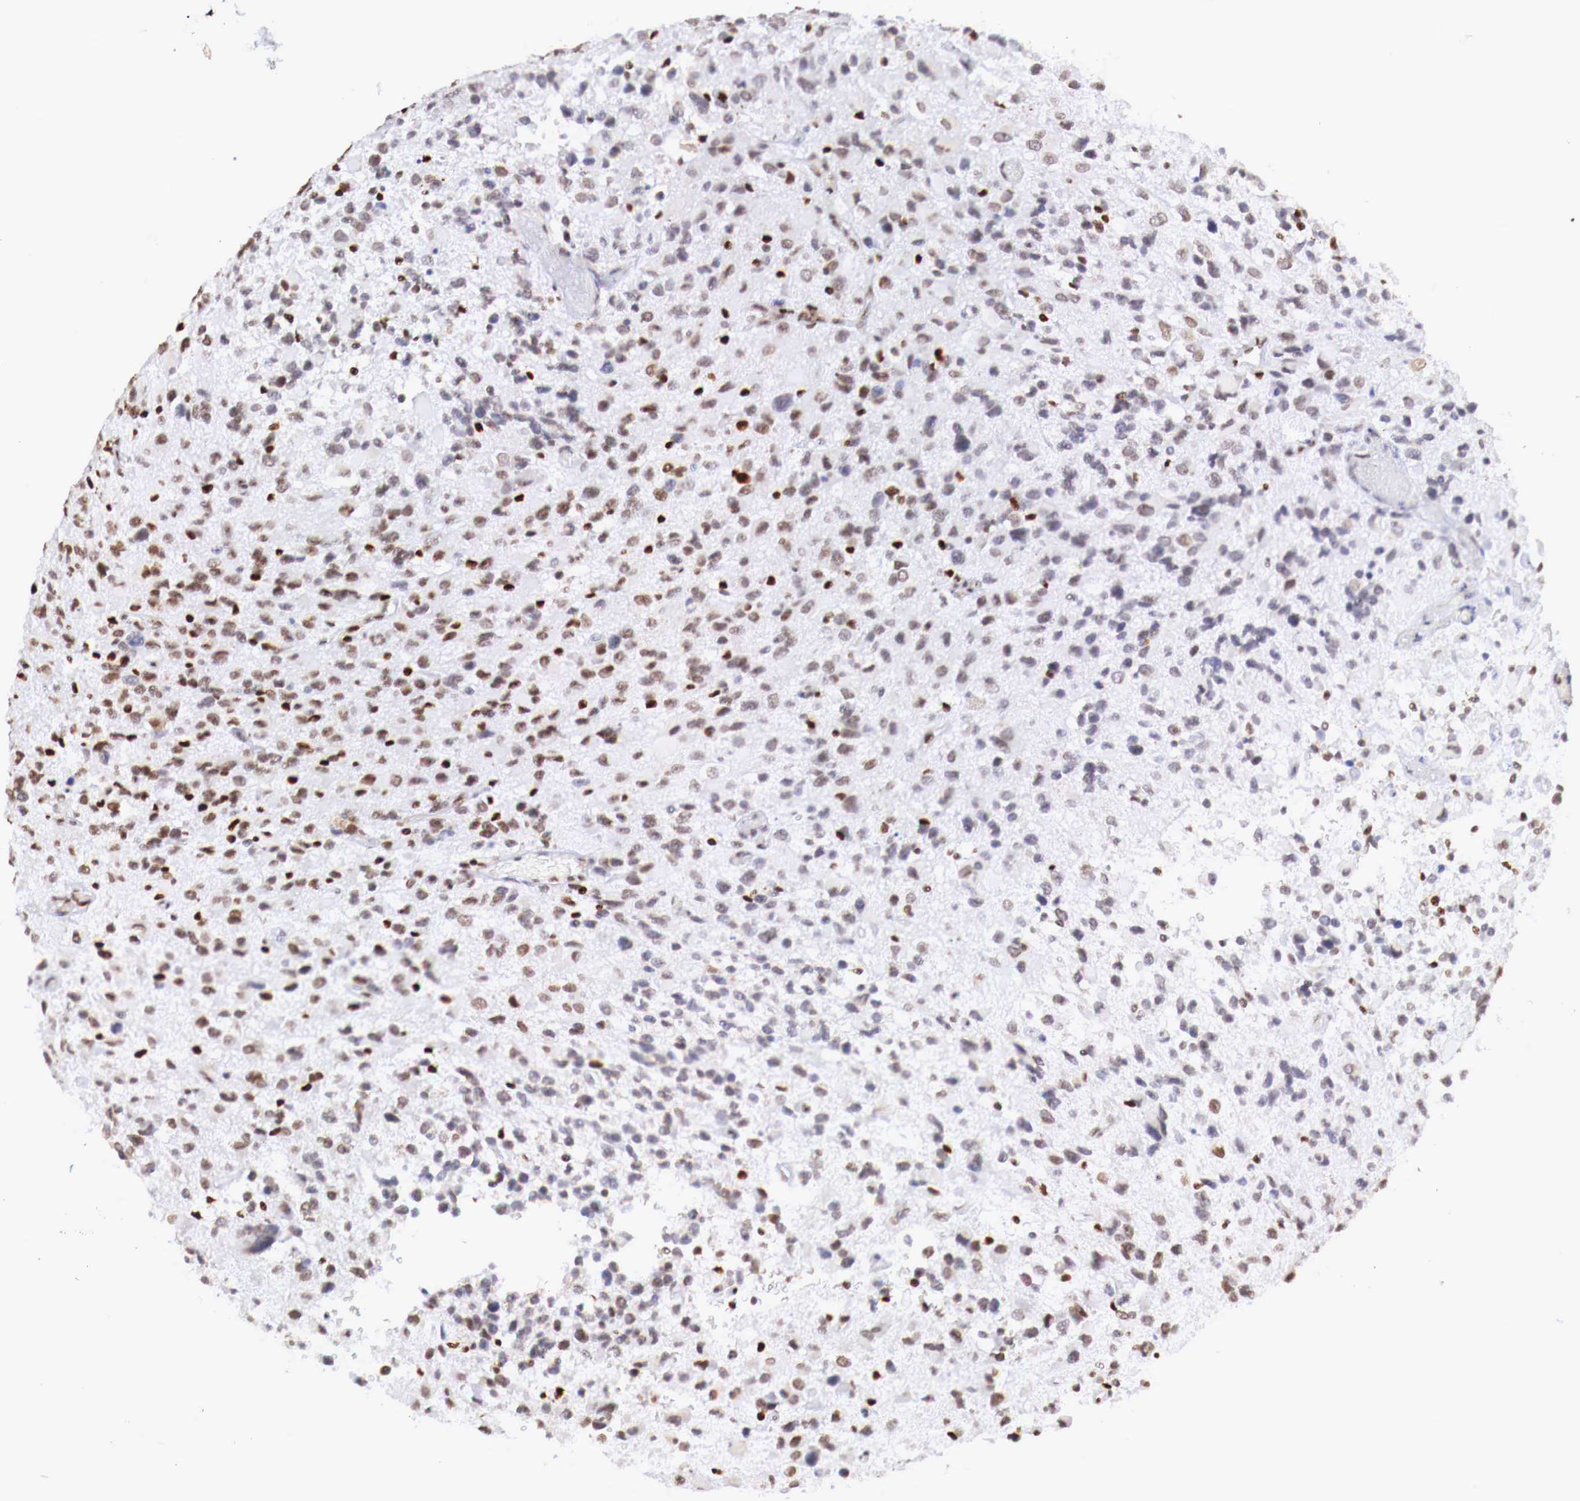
{"staining": {"intensity": "weak", "quantity": ">75%", "location": "nuclear"}, "tissue": "glioma", "cell_type": "Tumor cells", "image_type": "cancer", "snomed": [{"axis": "morphology", "description": "Glioma, malignant, High grade"}, {"axis": "topography", "description": "Brain"}], "caption": "A micrograph of human malignant glioma (high-grade) stained for a protein reveals weak nuclear brown staining in tumor cells.", "gene": "MAX", "patient": {"sex": "male", "age": 69}}